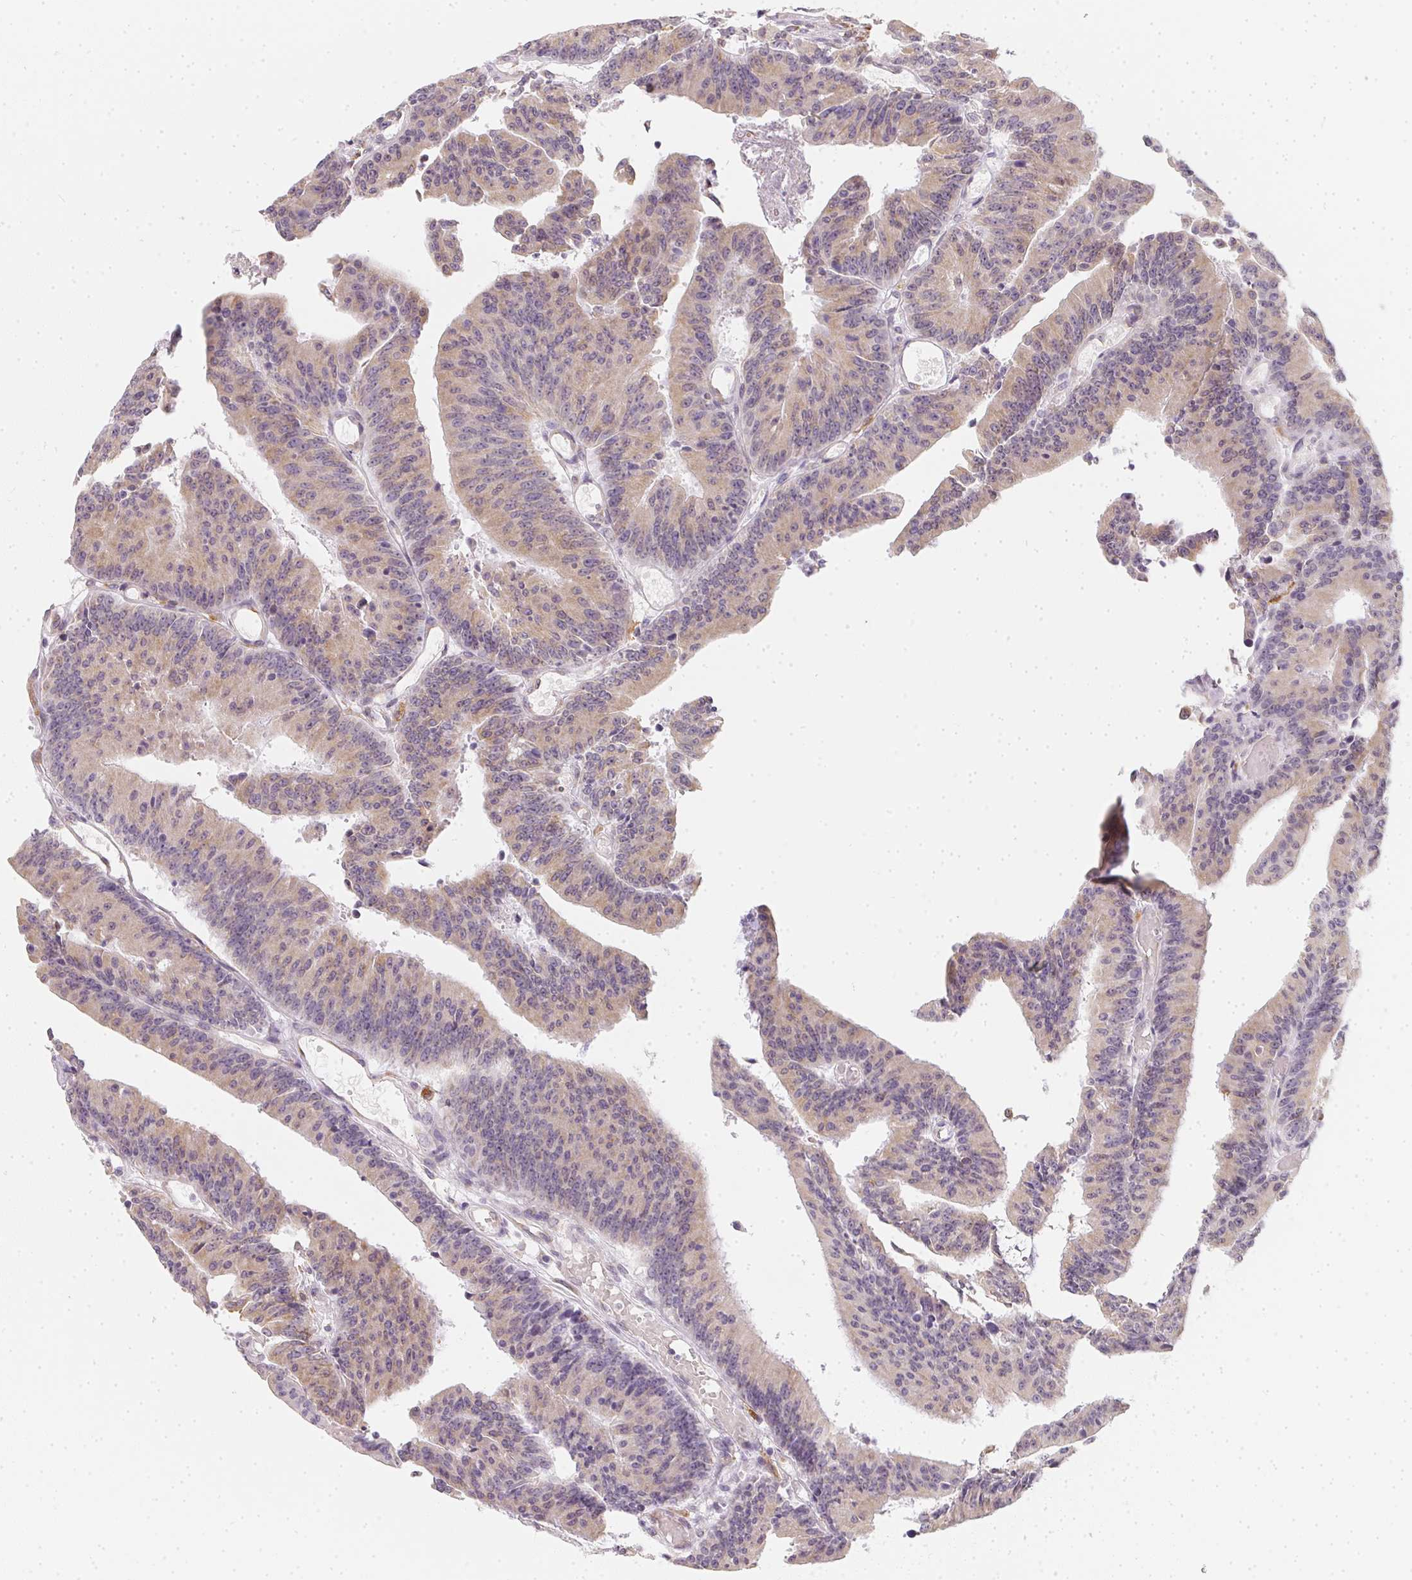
{"staining": {"intensity": "weak", "quantity": "25%-75%", "location": "cytoplasmic/membranous"}, "tissue": "colorectal cancer", "cell_type": "Tumor cells", "image_type": "cancer", "snomed": [{"axis": "morphology", "description": "Adenocarcinoma, NOS"}, {"axis": "topography", "description": "Colon"}], "caption": "Adenocarcinoma (colorectal) stained with DAB (3,3'-diaminobenzidine) immunohistochemistry (IHC) reveals low levels of weak cytoplasmic/membranous staining in about 25%-75% of tumor cells.", "gene": "SOAT1", "patient": {"sex": "female", "age": 78}}